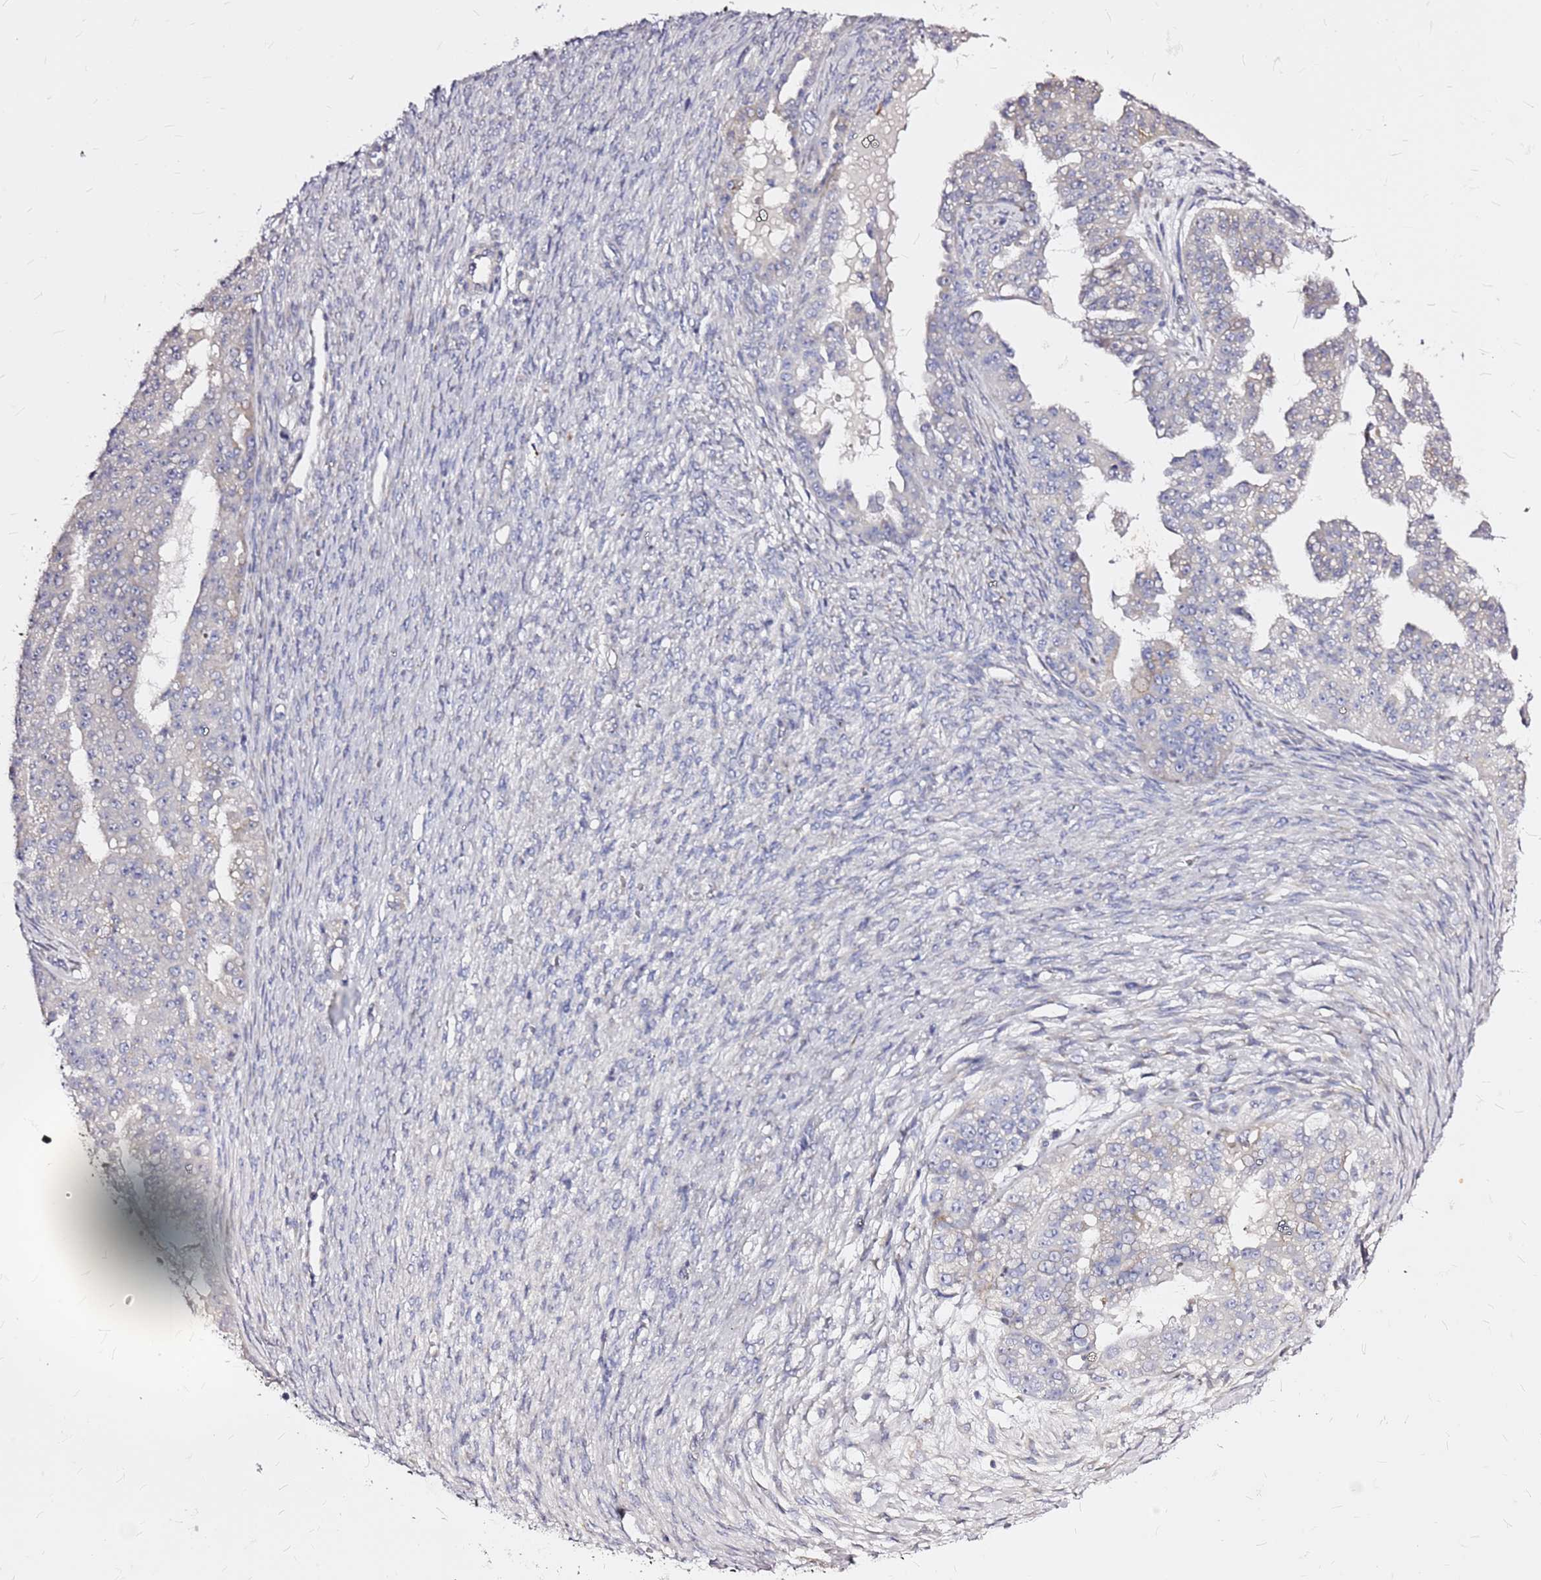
{"staining": {"intensity": "negative", "quantity": "none", "location": "none"}, "tissue": "ovarian cancer", "cell_type": "Tumor cells", "image_type": "cancer", "snomed": [{"axis": "morphology", "description": "Cystadenocarcinoma, serous, NOS"}, {"axis": "topography", "description": "Ovary"}], "caption": "DAB immunohistochemical staining of serous cystadenocarcinoma (ovarian) displays no significant positivity in tumor cells. The staining was performed using DAB (3,3'-diaminobenzidine) to visualize the protein expression in brown, while the nuclei were stained in blue with hematoxylin (Magnification: 20x).", "gene": "CASD1", "patient": {"sex": "female", "age": 58}}